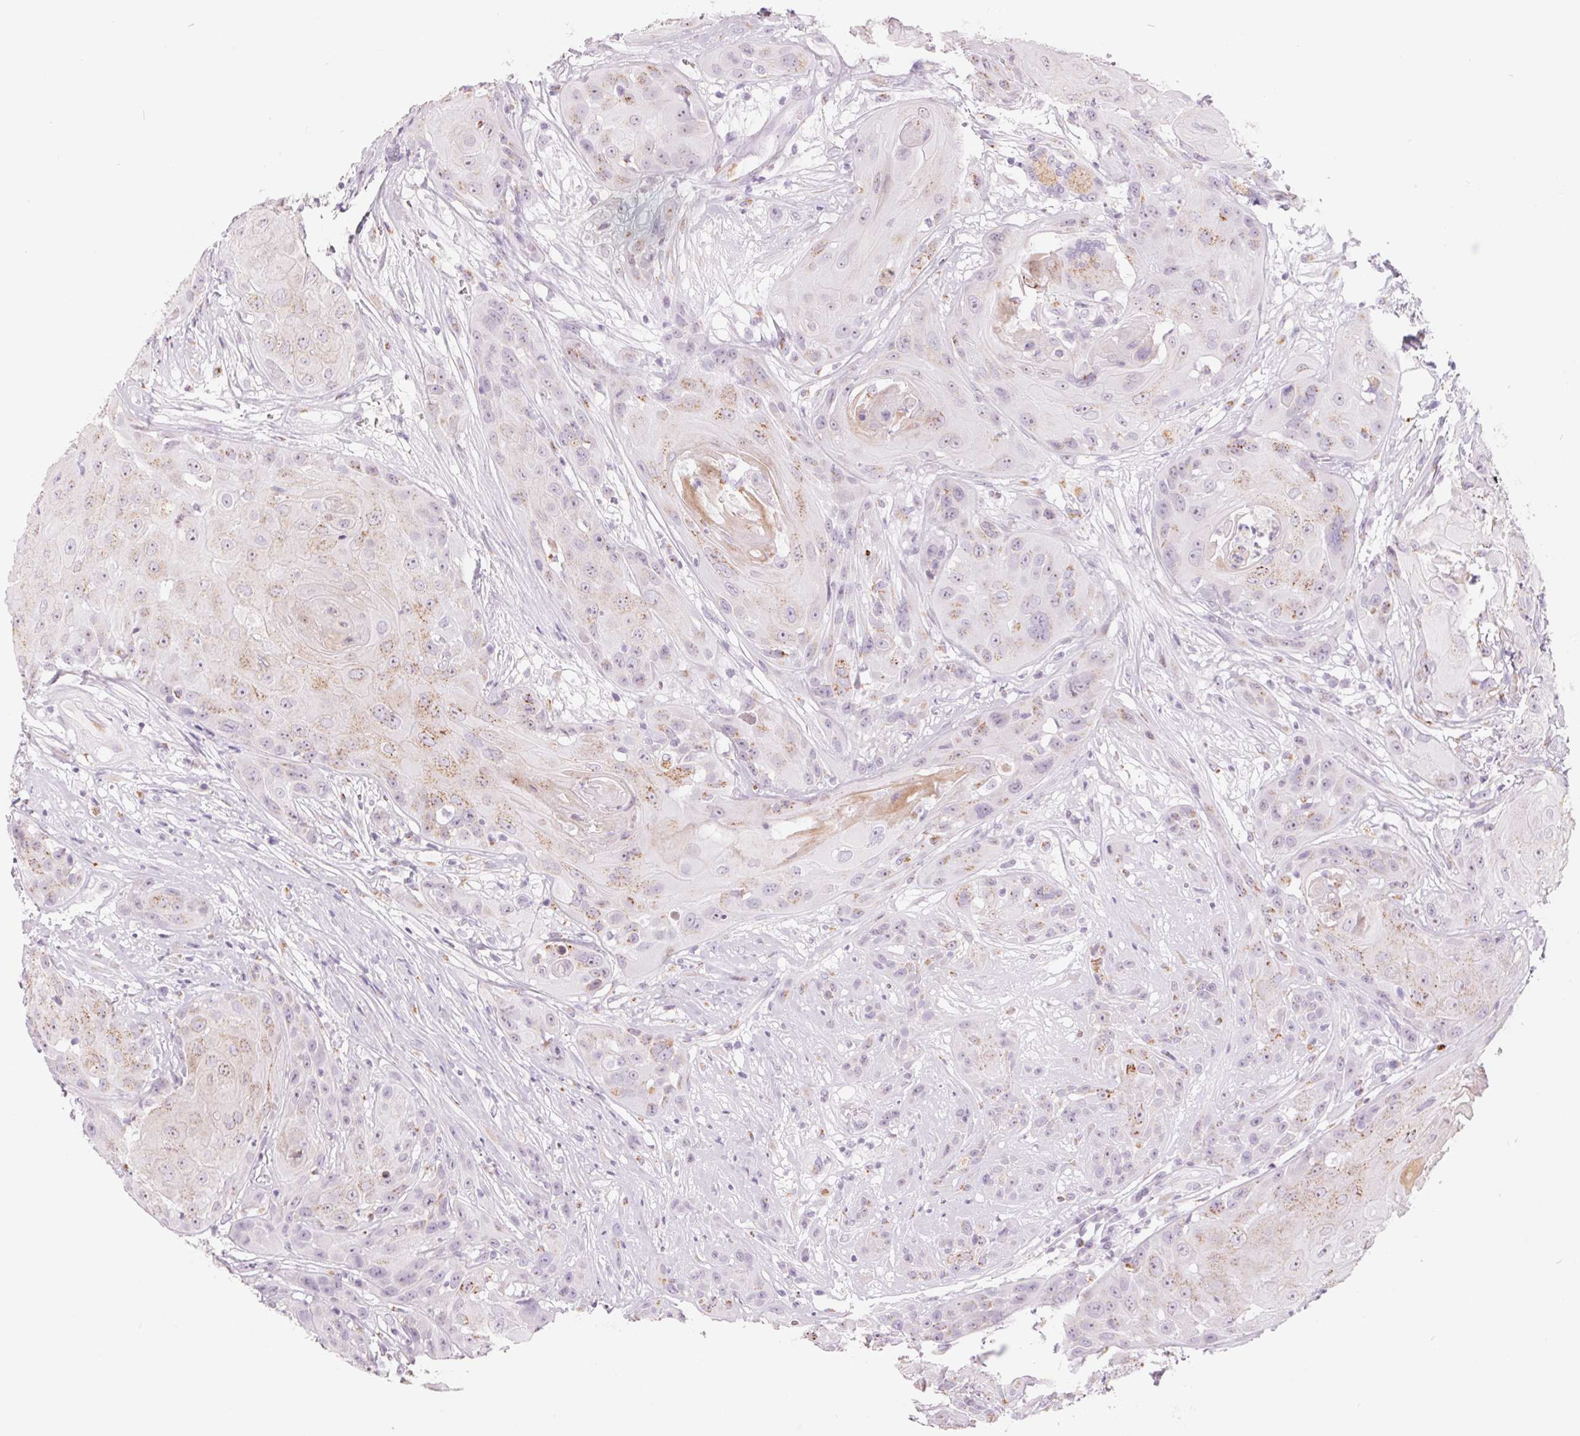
{"staining": {"intensity": "weak", "quantity": "25%-75%", "location": "cytoplasmic/membranous"}, "tissue": "head and neck cancer", "cell_type": "Tumor cells", "image_type": "cancer", "snomed": [{"axis": "morphology", "description": "Squamous cell carcinoma, NOS"}, {"axis": "topography", "description": "Skin"}, {"axis": "topography", "description": "Head-Neck"}], "caption": "Head and neck cancer tissue demonstrates weak cytoplasmic/membranous positivity in about 25%-75% of tumor cells, visualized by immunohistochemistry.", "gene": "GALNT7", "patient": {"sex": "male", "age": 80}}